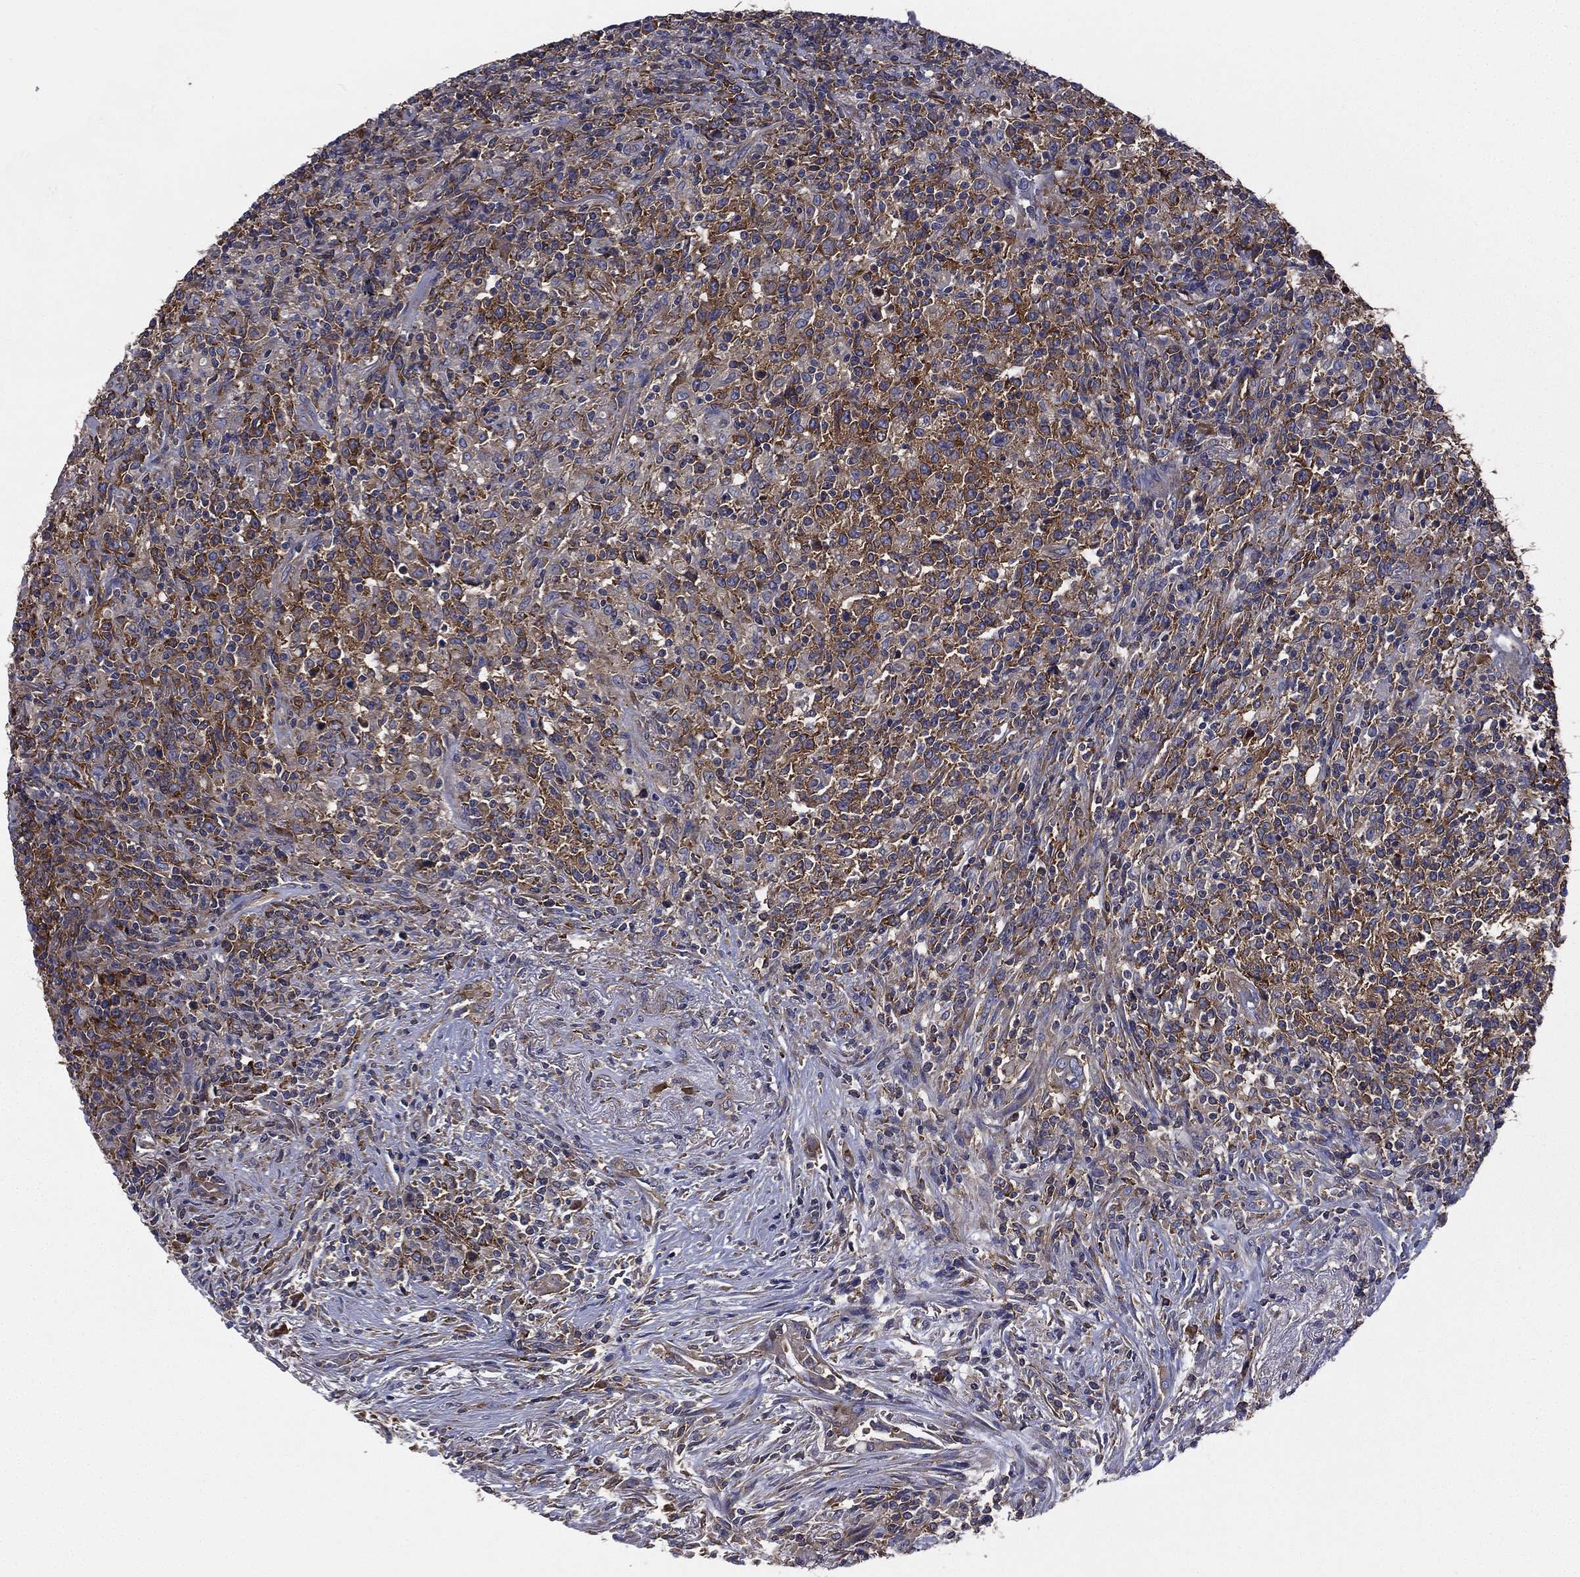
{"staining": {"intensity": "moderate", "quantity": "25%-75%", "location": "cytoplasmic/membranous"}, "tissue": "lymphoma", "cell_type": "Tumor cells", "image_type": "cancer", "snomed": [{"axis": "morphology", "description": "Malignant lymphoma, non-Hodgkin's type, High grade"}, {"axis": "topography", "description": "Lung"}], "caption": "A high-resolution histopathology image shows IHC staining of malignant lymphoma, non-Hodgkin's type (high-grade), which reveals moderate cytoplasmic/membranous staining in about 25%-75% of tumor cells.", "gene": "FARSA", "patient": {"sex": "male", "age": 79}}